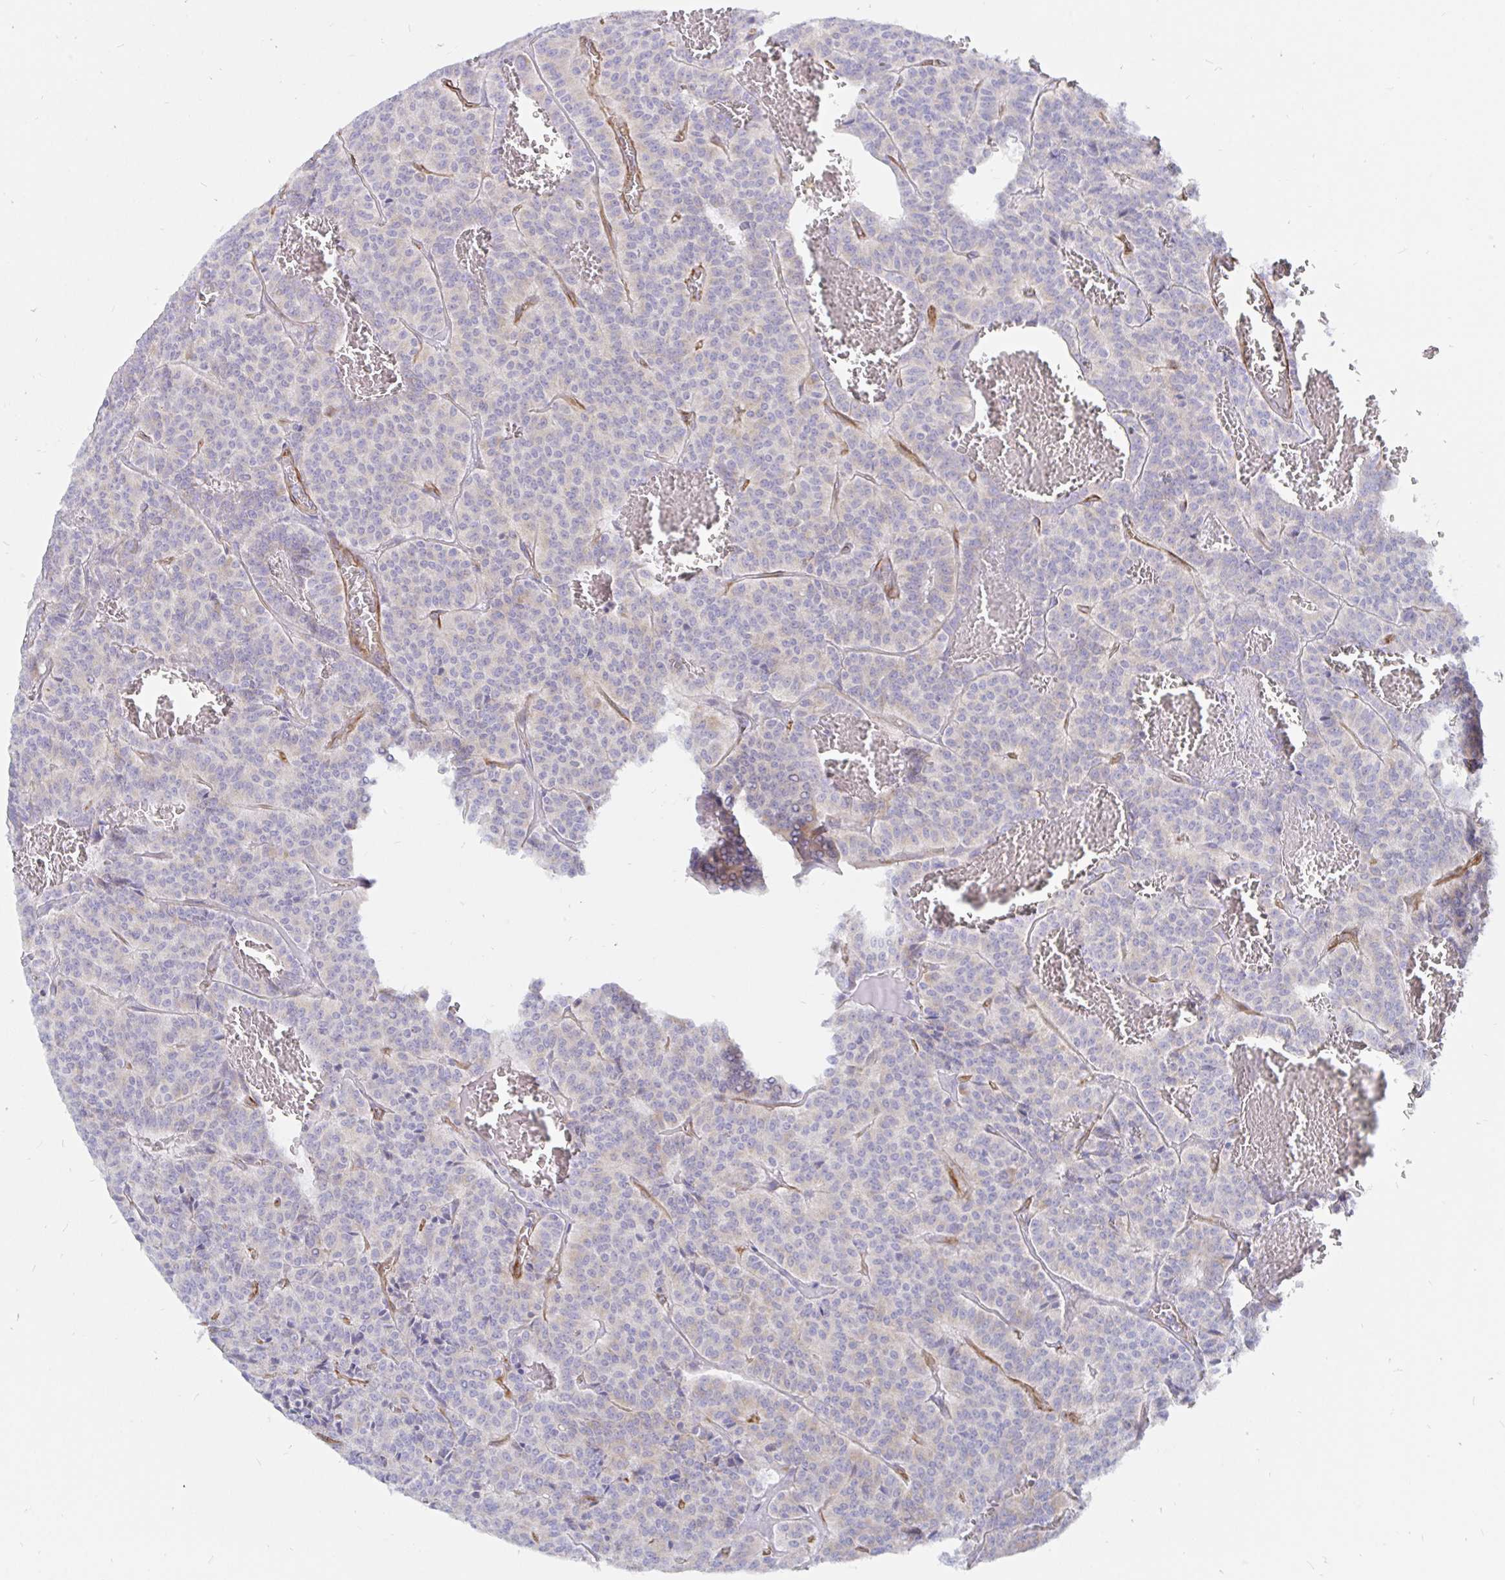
{"staining": {"intensity": "negative", "quantity": "none", "location": "none"}, "tissue": "carcinoid", "cell_type": "Tumor cells", "image_type": "cancer", "snomed": [{"axis": "morphology", "description": "Carcinoid, malignant, NOS"}, {"axis": "topography", "description": "Lung"}], "caption": "Immunohistochemistry histopathology image of carcinoid stained for a protein (brown), which shows no staining in tumor cells.", "gene": "COX16", "patient": {"sex": "male", "age": 70}}